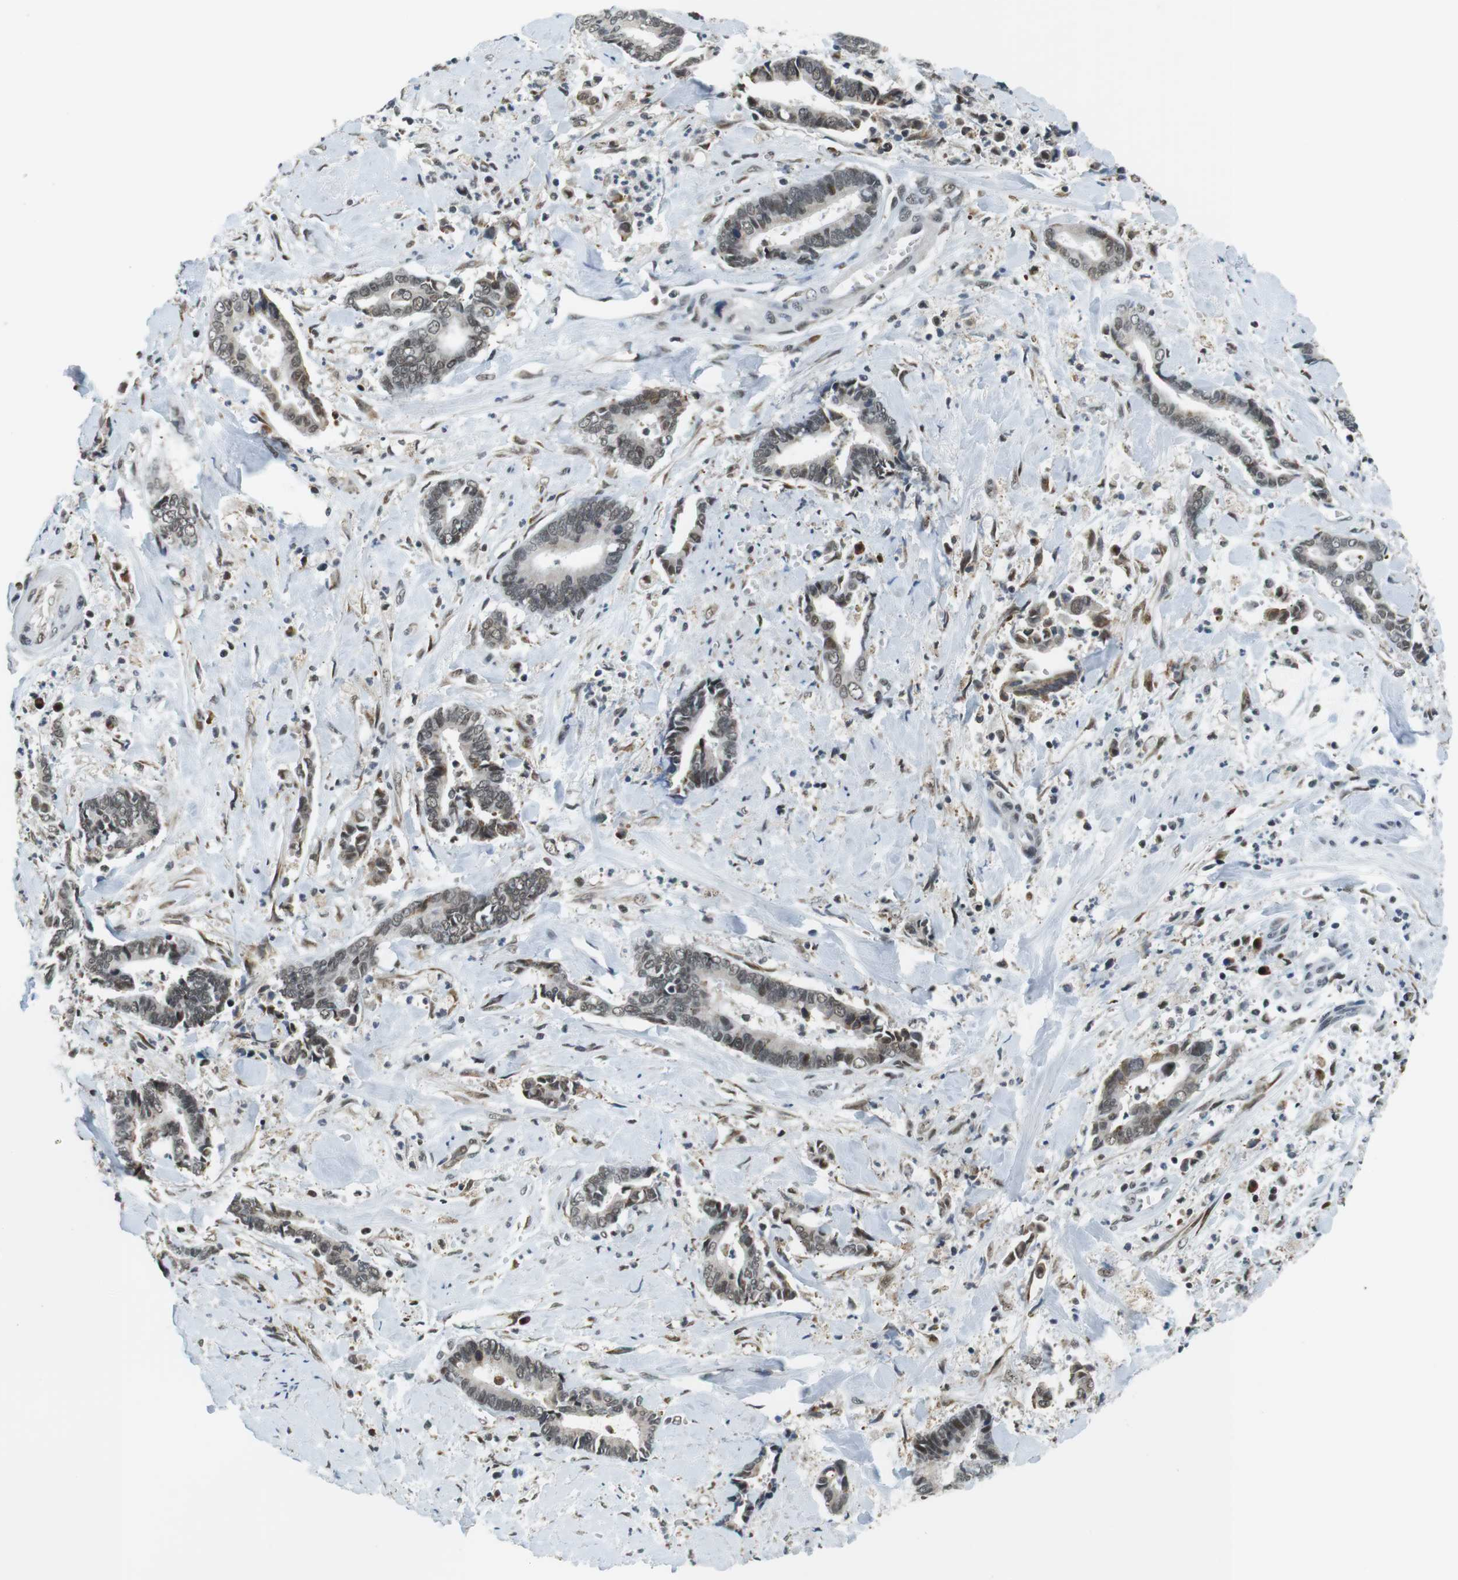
{"staining": {"intensity": "weak", "quantity": ">75%", "location": "nuclear"}, "tissue": "cervical cancer", "cell_type": "Tumor cells", "image_type": "cancer", "snomed": [{"axis": "morphology", "description": "Adenocarcinoma, NOS"}, {"axis": "topography", "description": "Cervix"}], "caption": "IHC image of cervical cancer (adenocarcinoma) stained for a protein (brown), which shows low levels of weak nuclear positivity in approximately >75% of tumor cells.", "gene": "RNF38", "patient": {"sex": "female", "age": 44}}